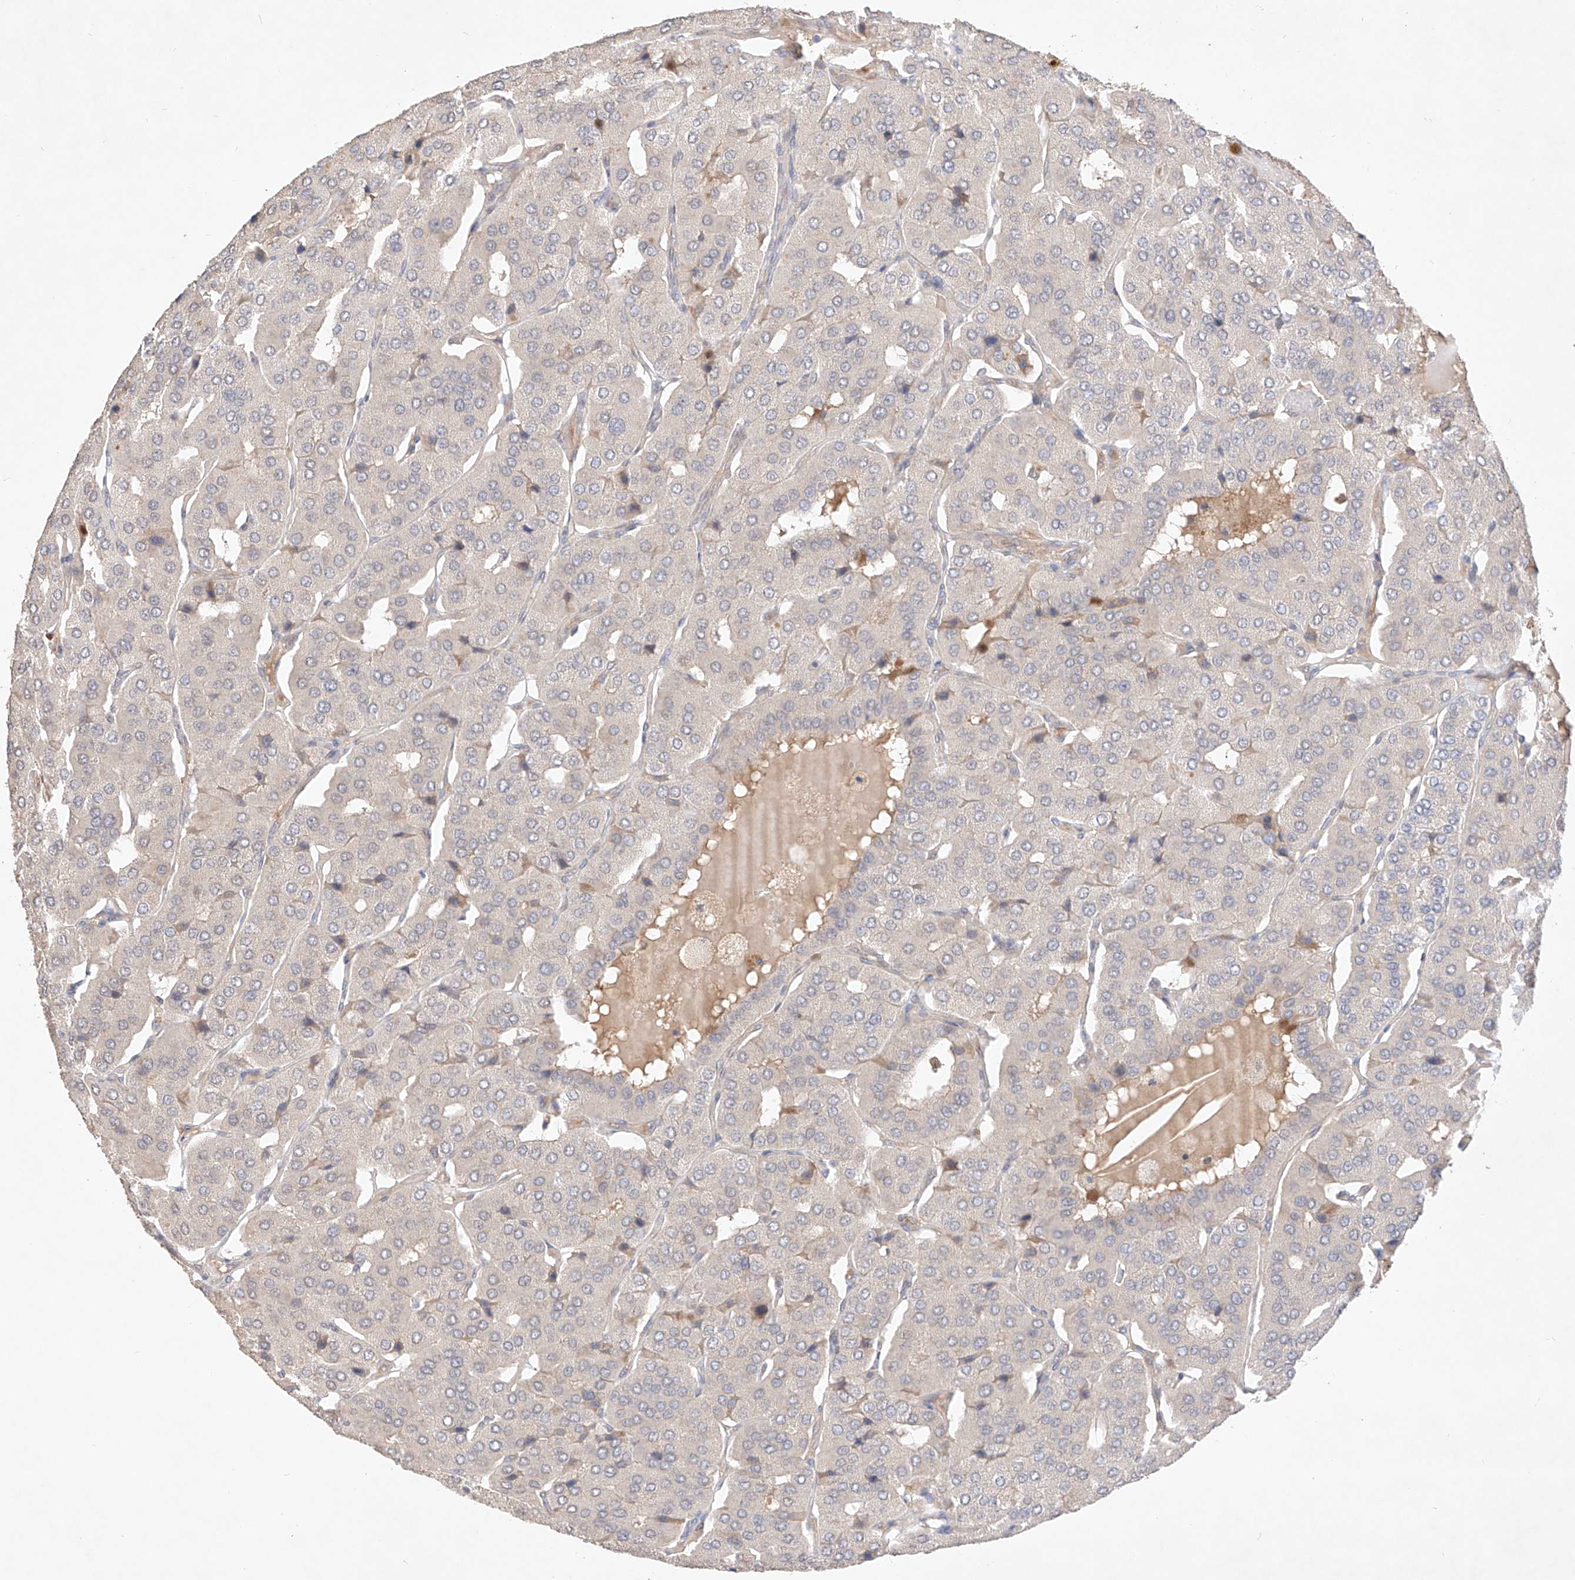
{"staining": {"intensity": "negative", "quantity": "none", "location": "none"}, "tissue": "parathyroid gland", "cell_type": "Glandular cells", "image_type": "normal", "snomed": [{"axis": "morphology", "description": "Normal tissue, NOS"}, {"axis": "morphology", "description": "Adenoma, NOS"}, {"axis": "topography", "description": "Parathyroid gland"}], "caption": "High power microscopy micrograph of an immunohistochemistry photomicrograph of unremarkable parathyroid gland, revealing no significant staining in glandular cells.", "gene": "ZNF124", "patient": {"sex": "female", "age": 86}}